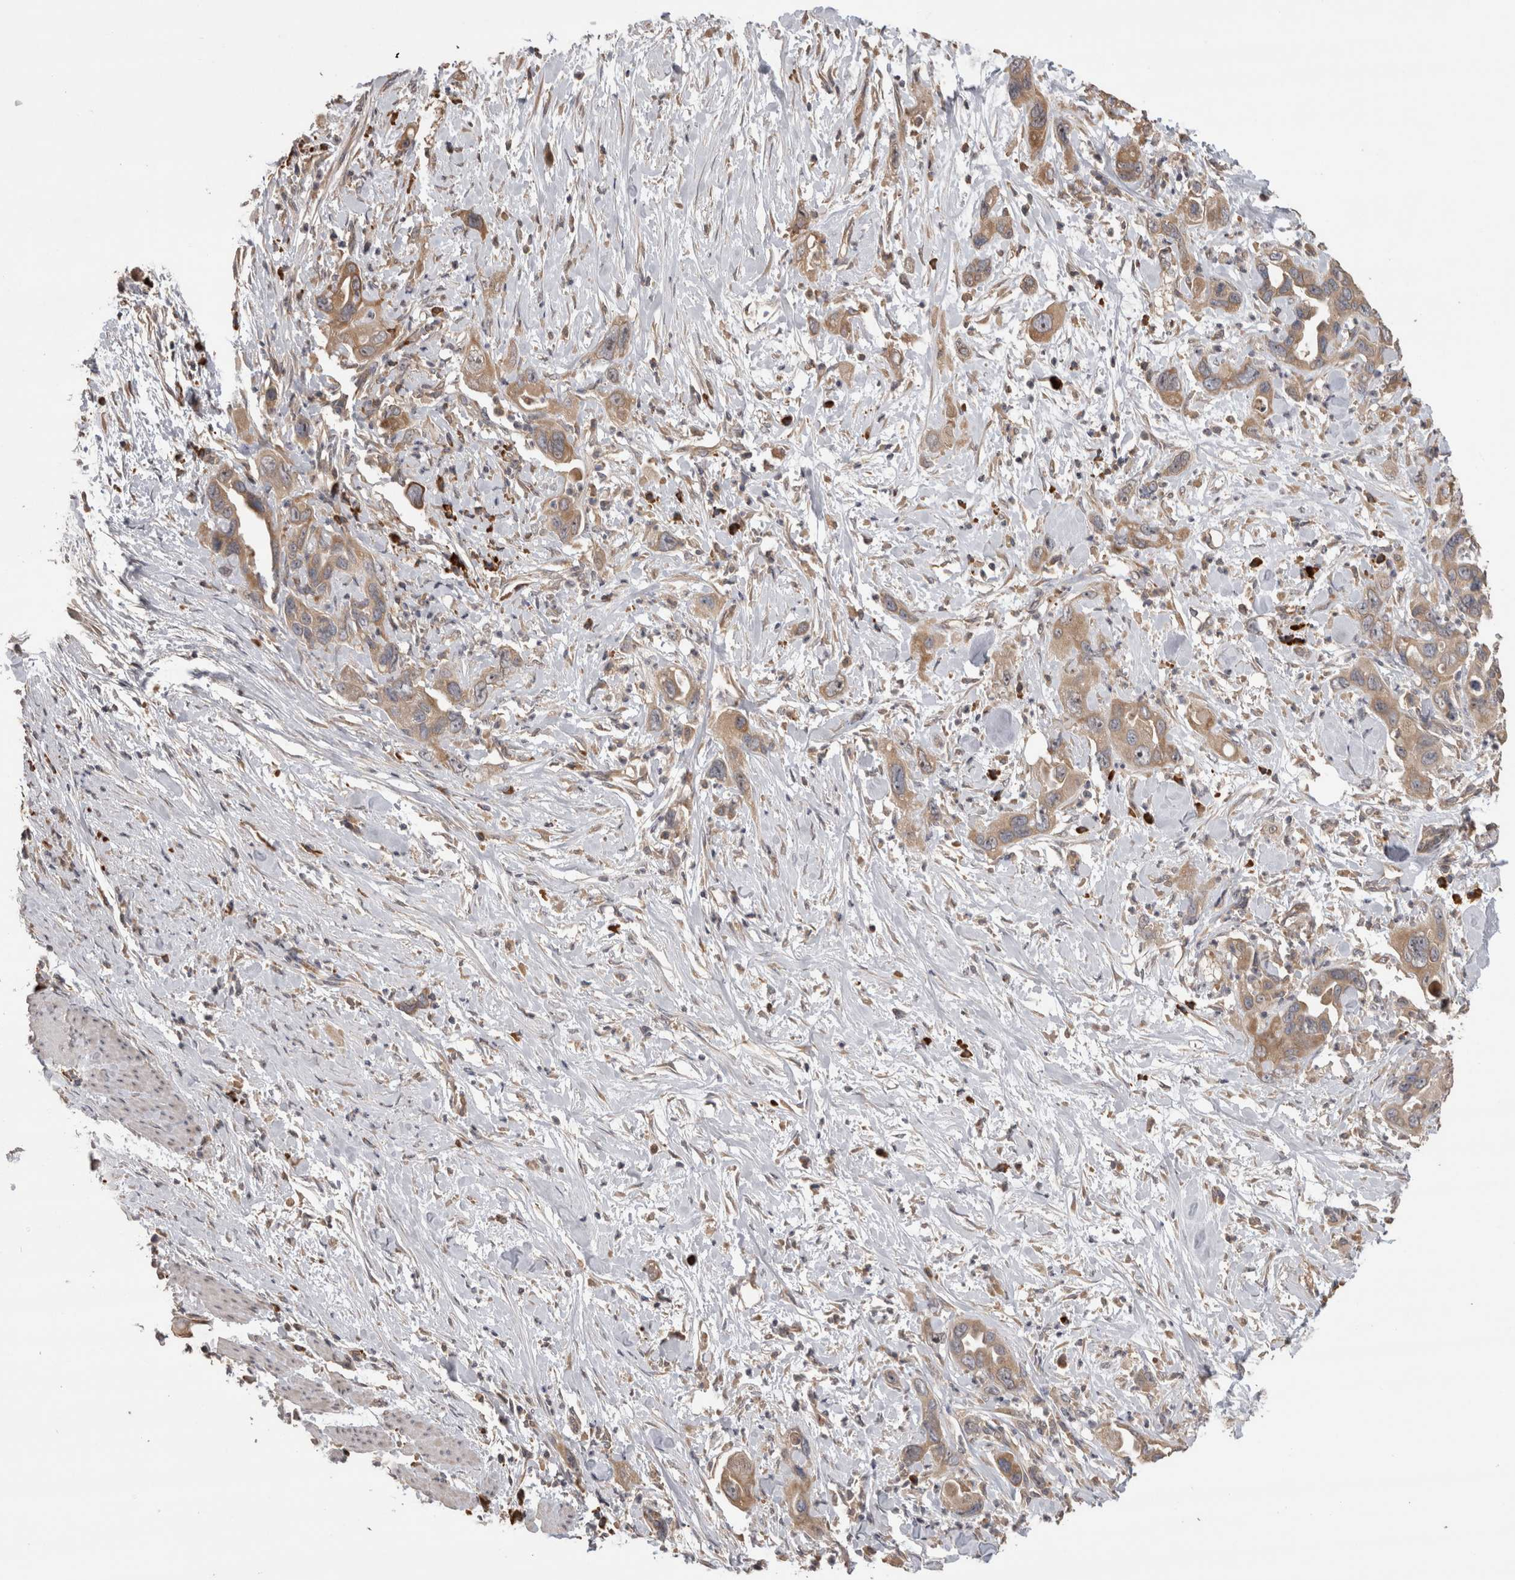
{"staining": {"intensity": "moderate", "quantity": ">75%", "location": "cytoplasmic/membranous"}, "tissue": "pancreatic cancer", "cell_type": "Tumor cells", "image_type": "cancer", "snomed": [{"axis": "morphology", "description": "Adenocarcinoma, NOS"}, {"axis": "topography", "description": "Pancreas"}], "caption": "Human pancreatic cancer (adenocarcinoma) stained with a brown dye displays moderate cytoplasmic/membranous positive expression in approximately >75% of tumor cells.", "gene": "TBCE", "patient": {"sex": "female", "age": 70}}